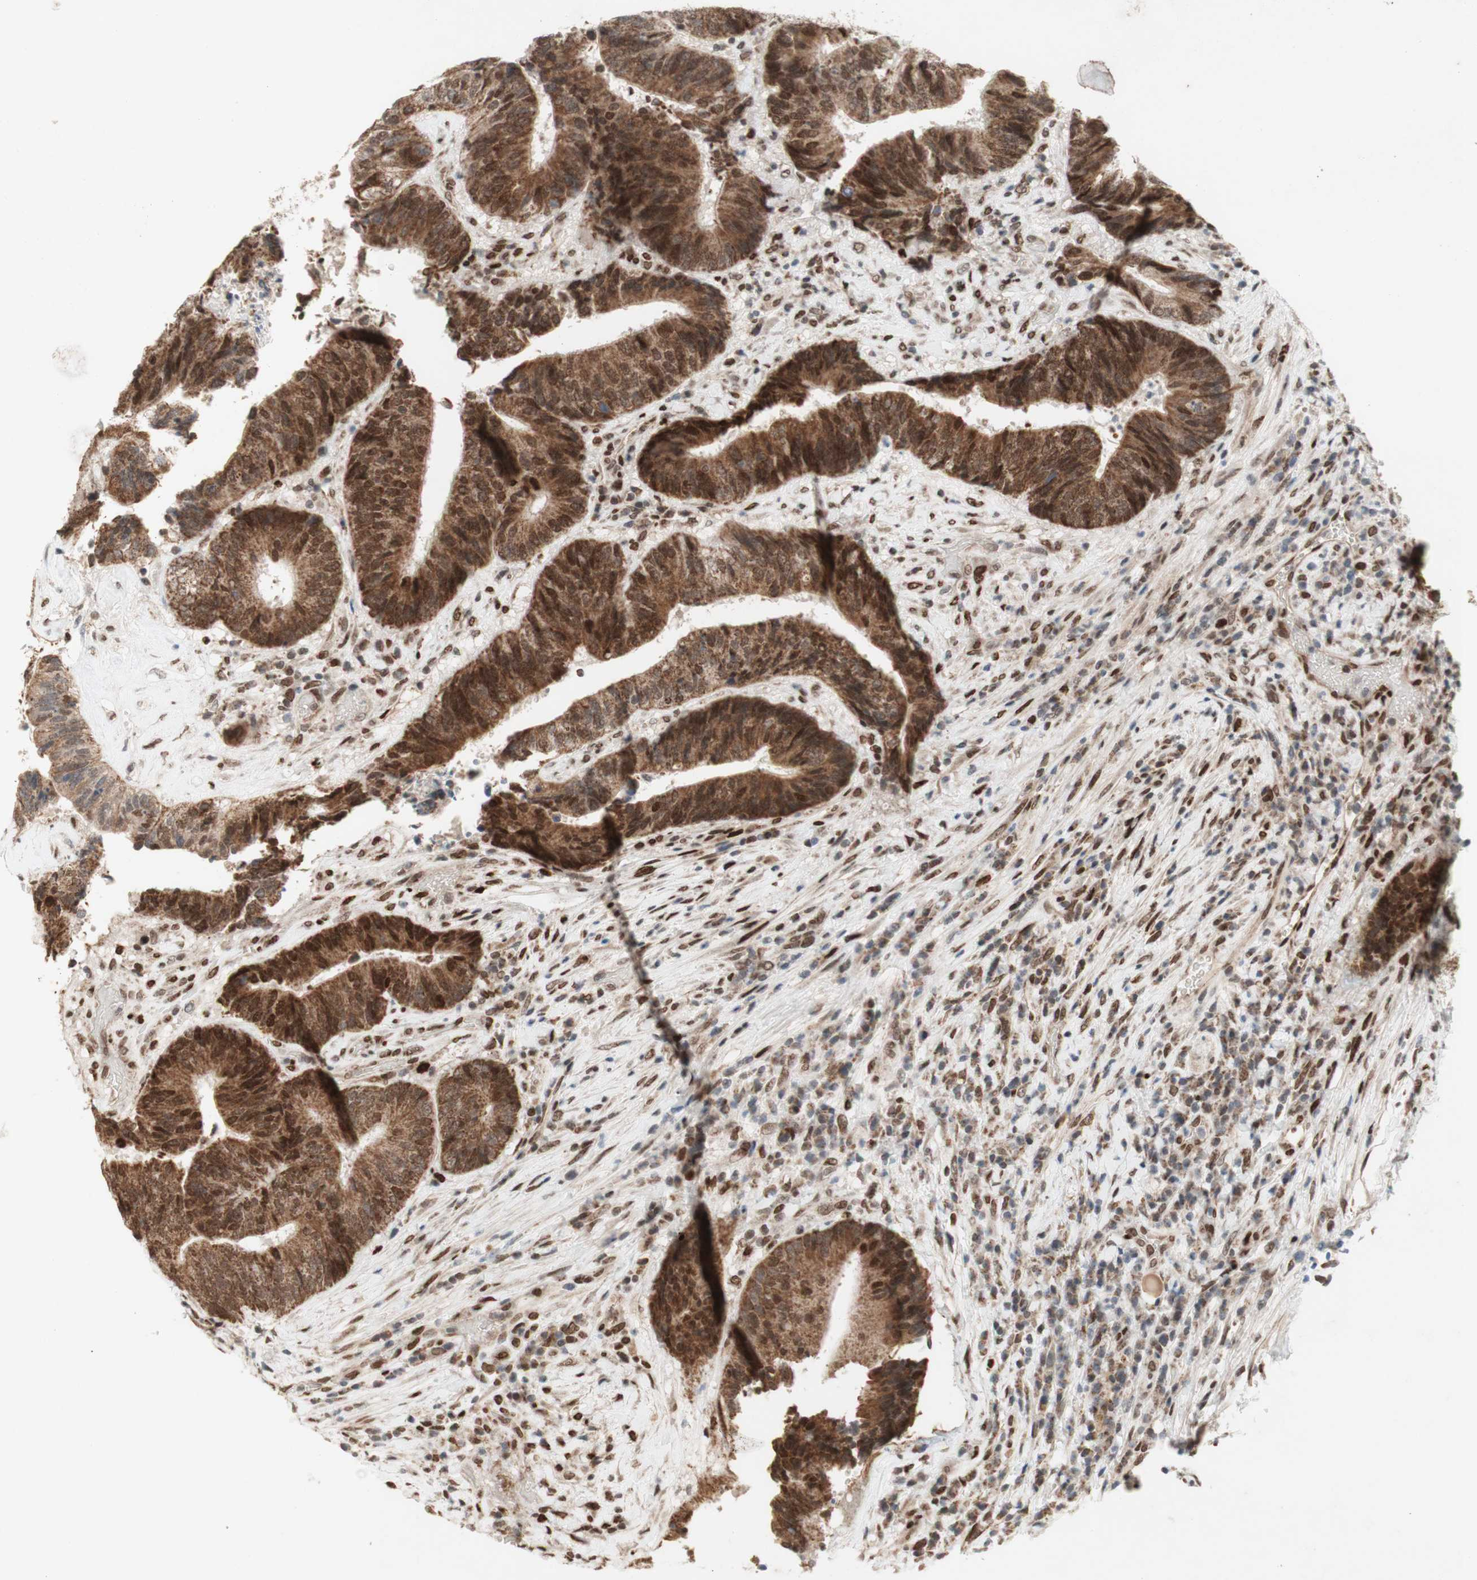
{"staining": {"intensity": "moderate", "quantity": ">75%", "location": "cytoplasmic/membranous"}, "tissue": "colorectal cancer", "cell_type": "Tumor cells", "image_type": "cancer", "snomed": [{"axis": "morphology", "description": "Adenocarcinoma, NOS"}, {"axis": "topography", "description": "Rectum"}], "caption": "IHC photomicrograph of neoplastic tissue: colorectal cancer (adenocarcinoma) stained using immunohistochemistry shows medium levels of moderate protein expression localized specifically in the cytoplasmic/membranous of tumor cells, appearing as a cytoplasmic/membranous brown color.", "gene": "DNMT3A", "patient": {"sex": "male", "age": 72}}